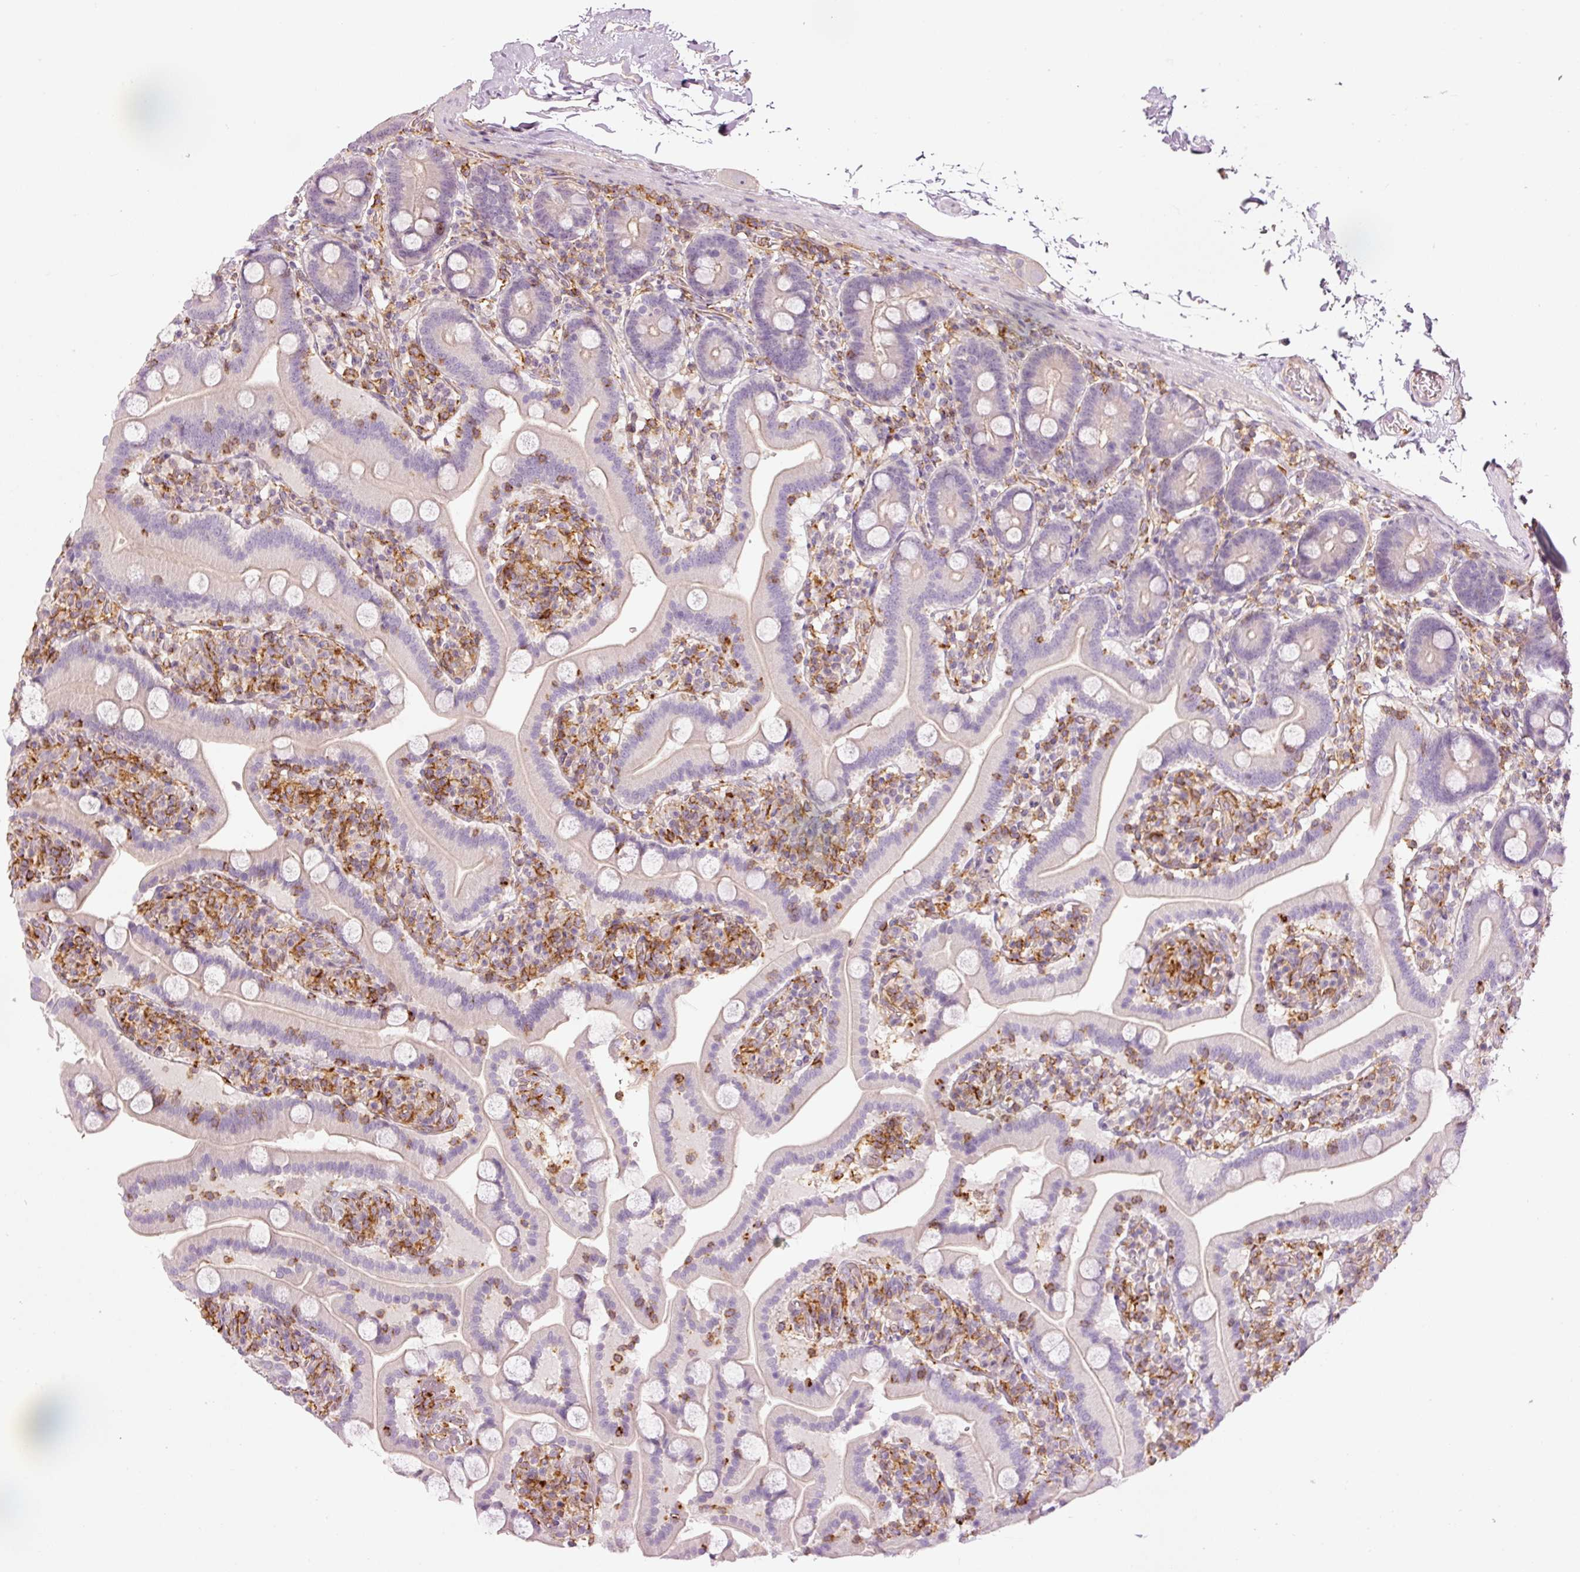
{"staining": {"intensity": "weak", "quantity": "<25%", "location": "cytoplasmic/membranous"}, "tissue": "duodenum", "cell_type": "Glandular cells", "image_type": "normal", "snomed": [{"axis": "morphology", "description": "Normal tissue, NOS"}, {"axis": "topography", "description": "Duodenum"}], "caption": "Immunohistochemical staining of benign human duodenum reveals no significant staining in glandular cells. (DAB immunohistochemistry (IHC), high magnification).", "gene": "SIPA1", "patient": {"sex": "male", "age": 55}}